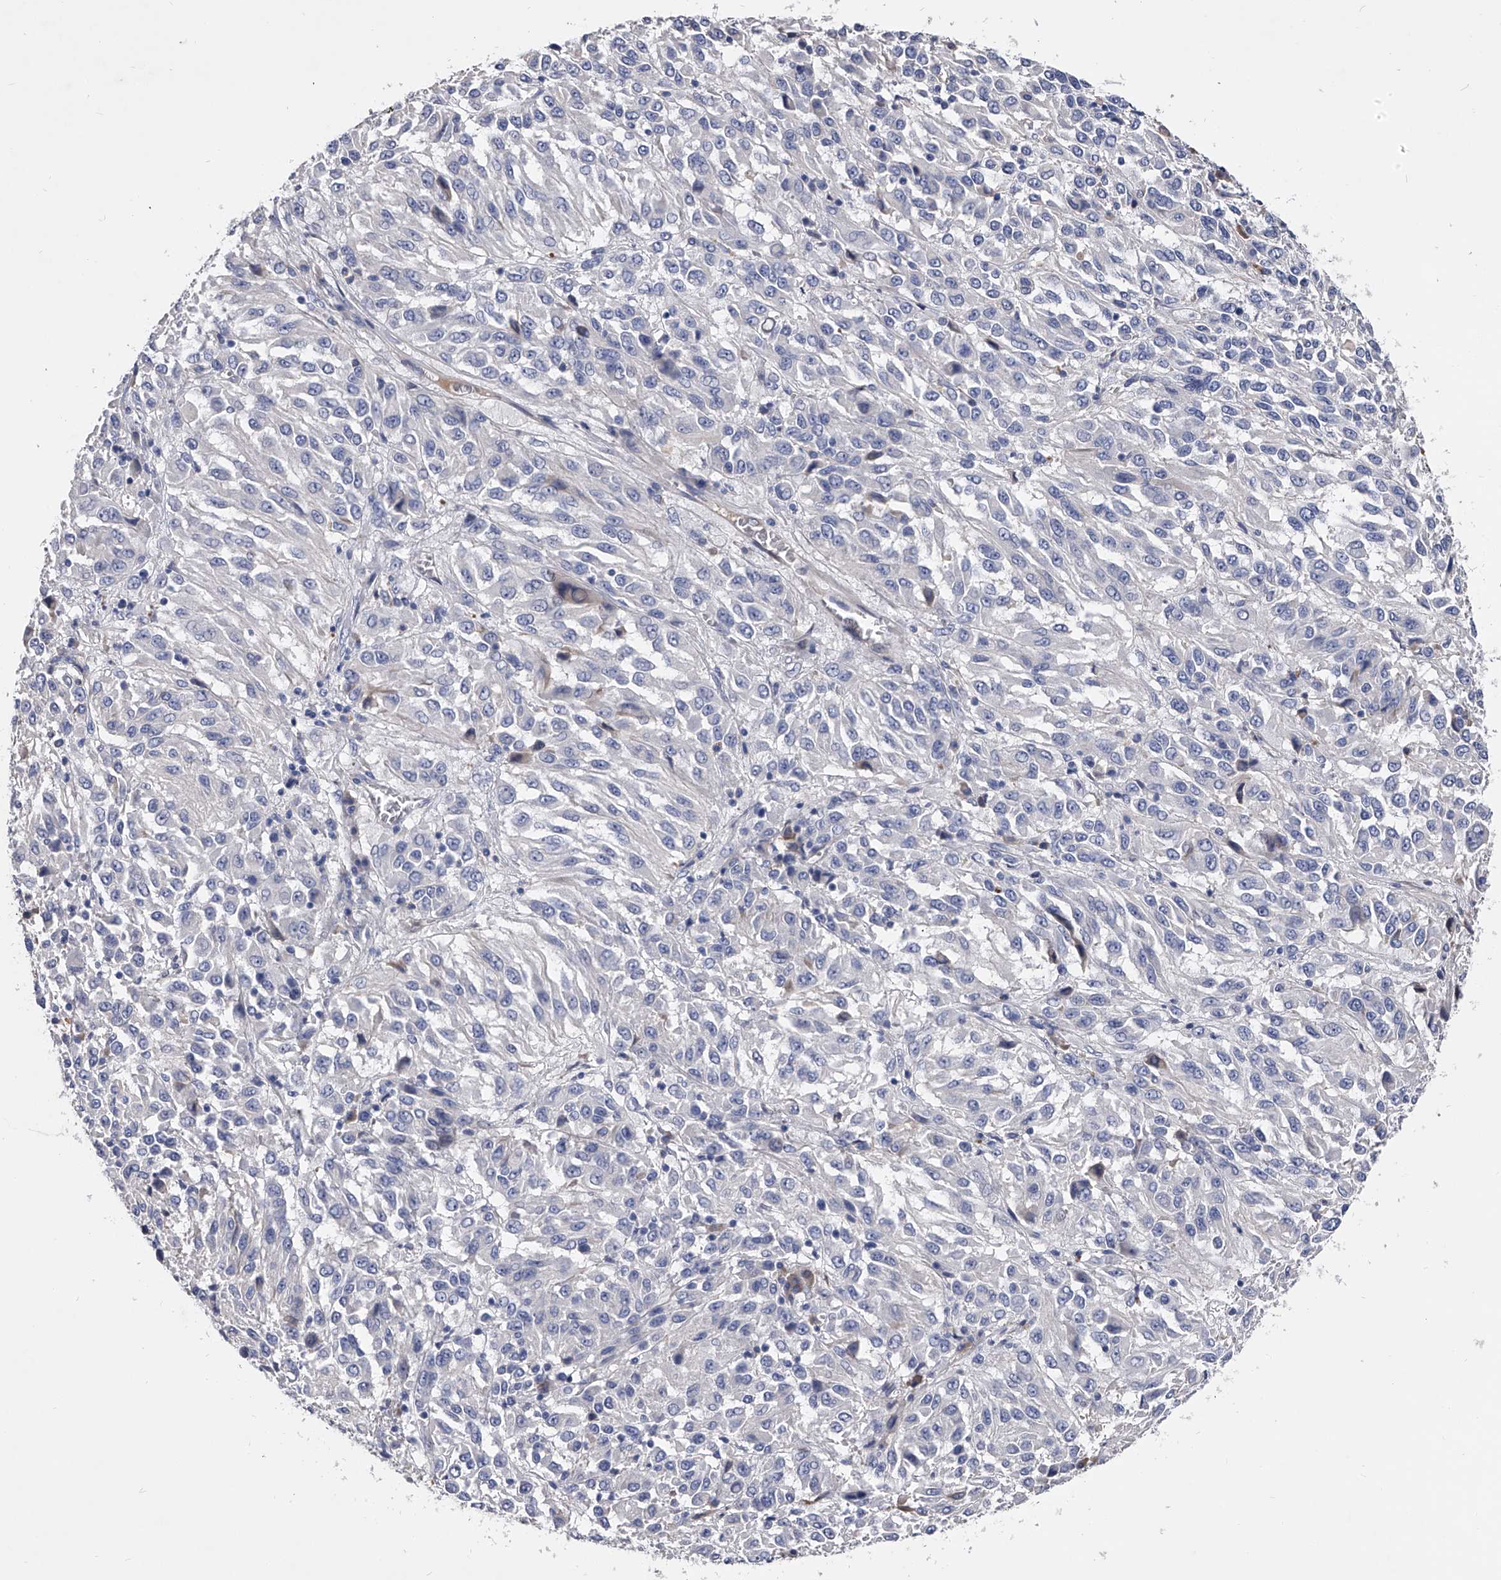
{"staining": {"intensity": "negative", "quantity": "none", "location": "none"}, "tissue": "melanoma", "cell_type": "Tumor cells", "image_type": "cancer", "snomed": [{"axis": "morphology", "description": "Malignant melanoma, Metastatic site"}, {"axis": "topography", "description": "Lung"}], "caption": "Protein analysis of melanoma demonstrates no significant expression in tumor cells.", "gene": "EFCAB7", "patient": {"sex": "male", "age": 64}}